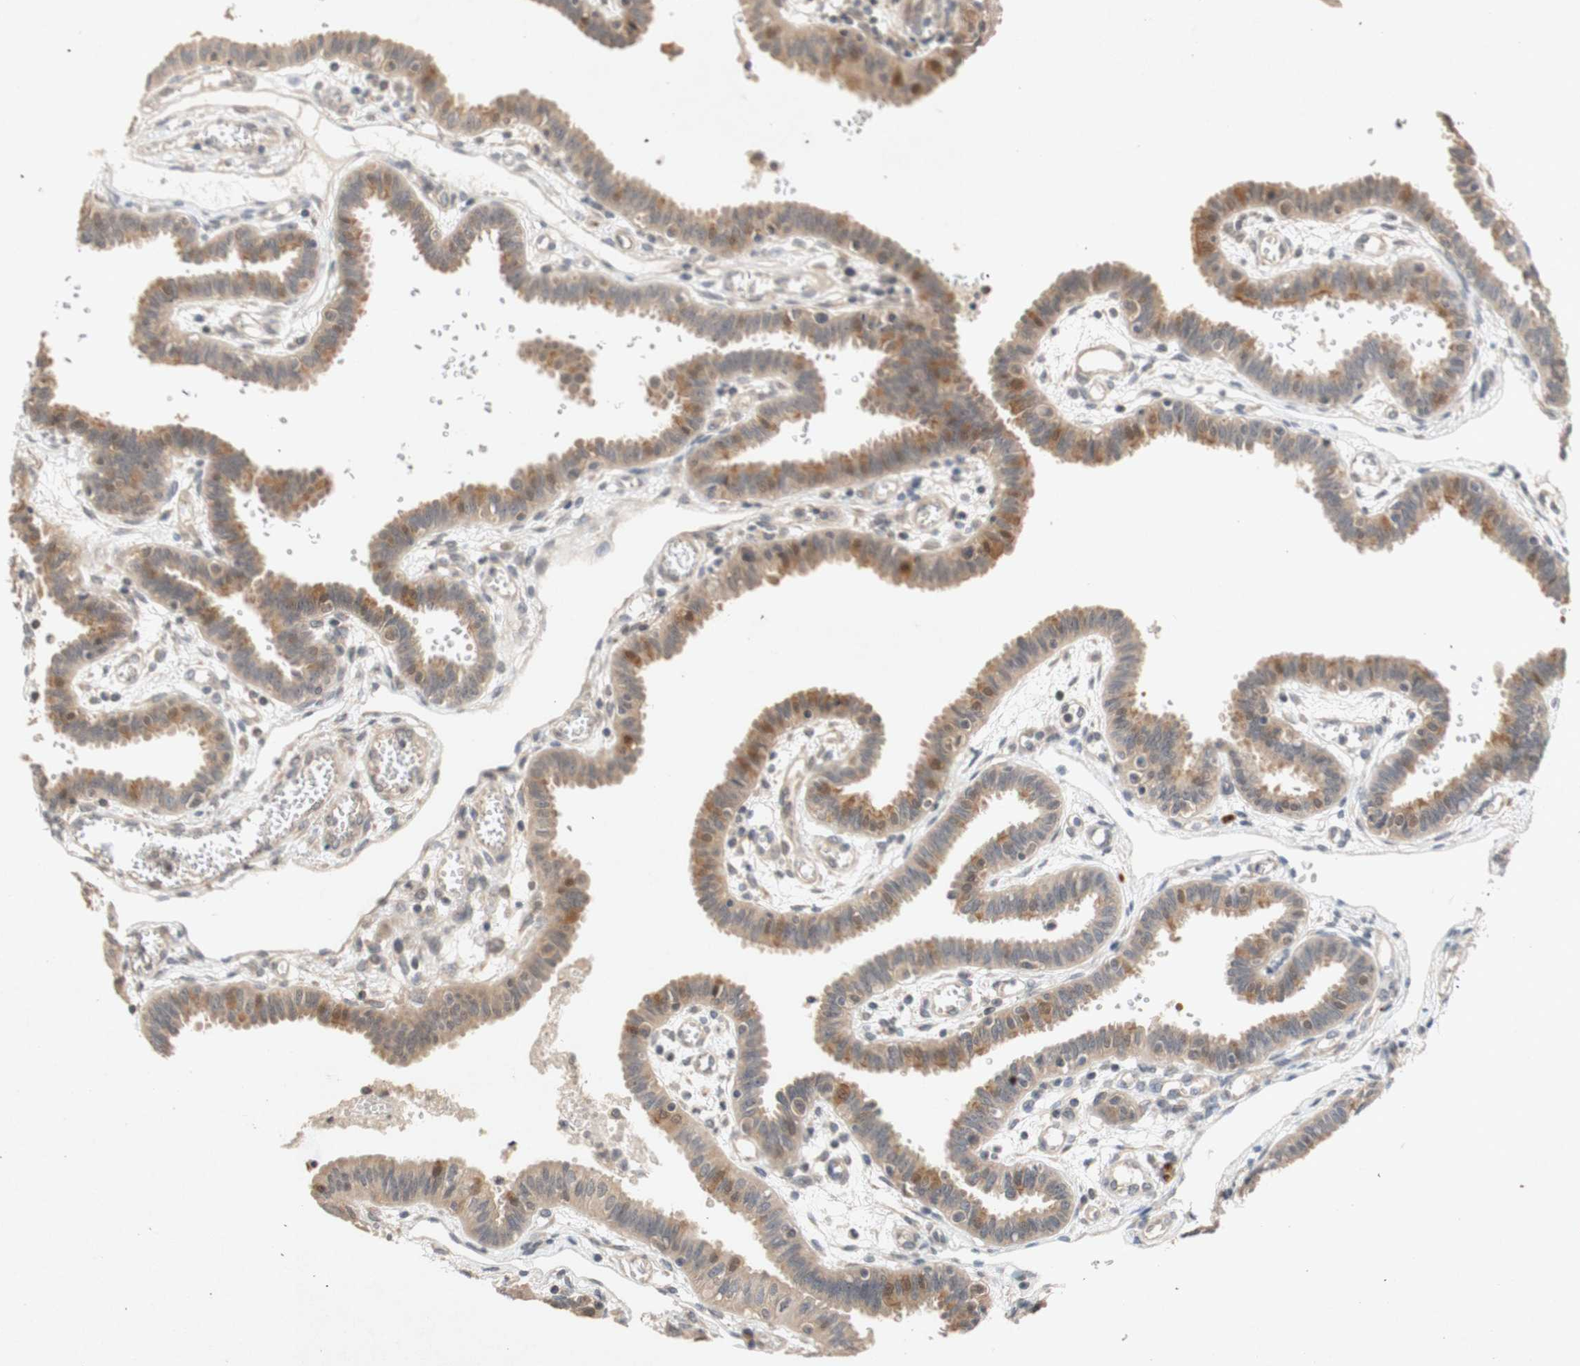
{"staining": {"intensity": "moderate", "quantity": ">75%", "location": "cytoplasmic/membranous,nuclear"}, "tissue": "fallopian tube", "cell_type": "Glandular cells", "image_type": "normal", "snomed": [{"axis": "morphology", "description": "Normal tissue, NOS"}, {"axis": "topography", "description": "Fallopian tube"}], "caption": "Brown immunohistochemical staining in unremarkable human fallopian tube displays moderate cytoplasmic/membranous,nuclear expression in approximately >75% of glandular cells.", "gene": "PIN1", "patient": {"sex": "female", "age": 32}}